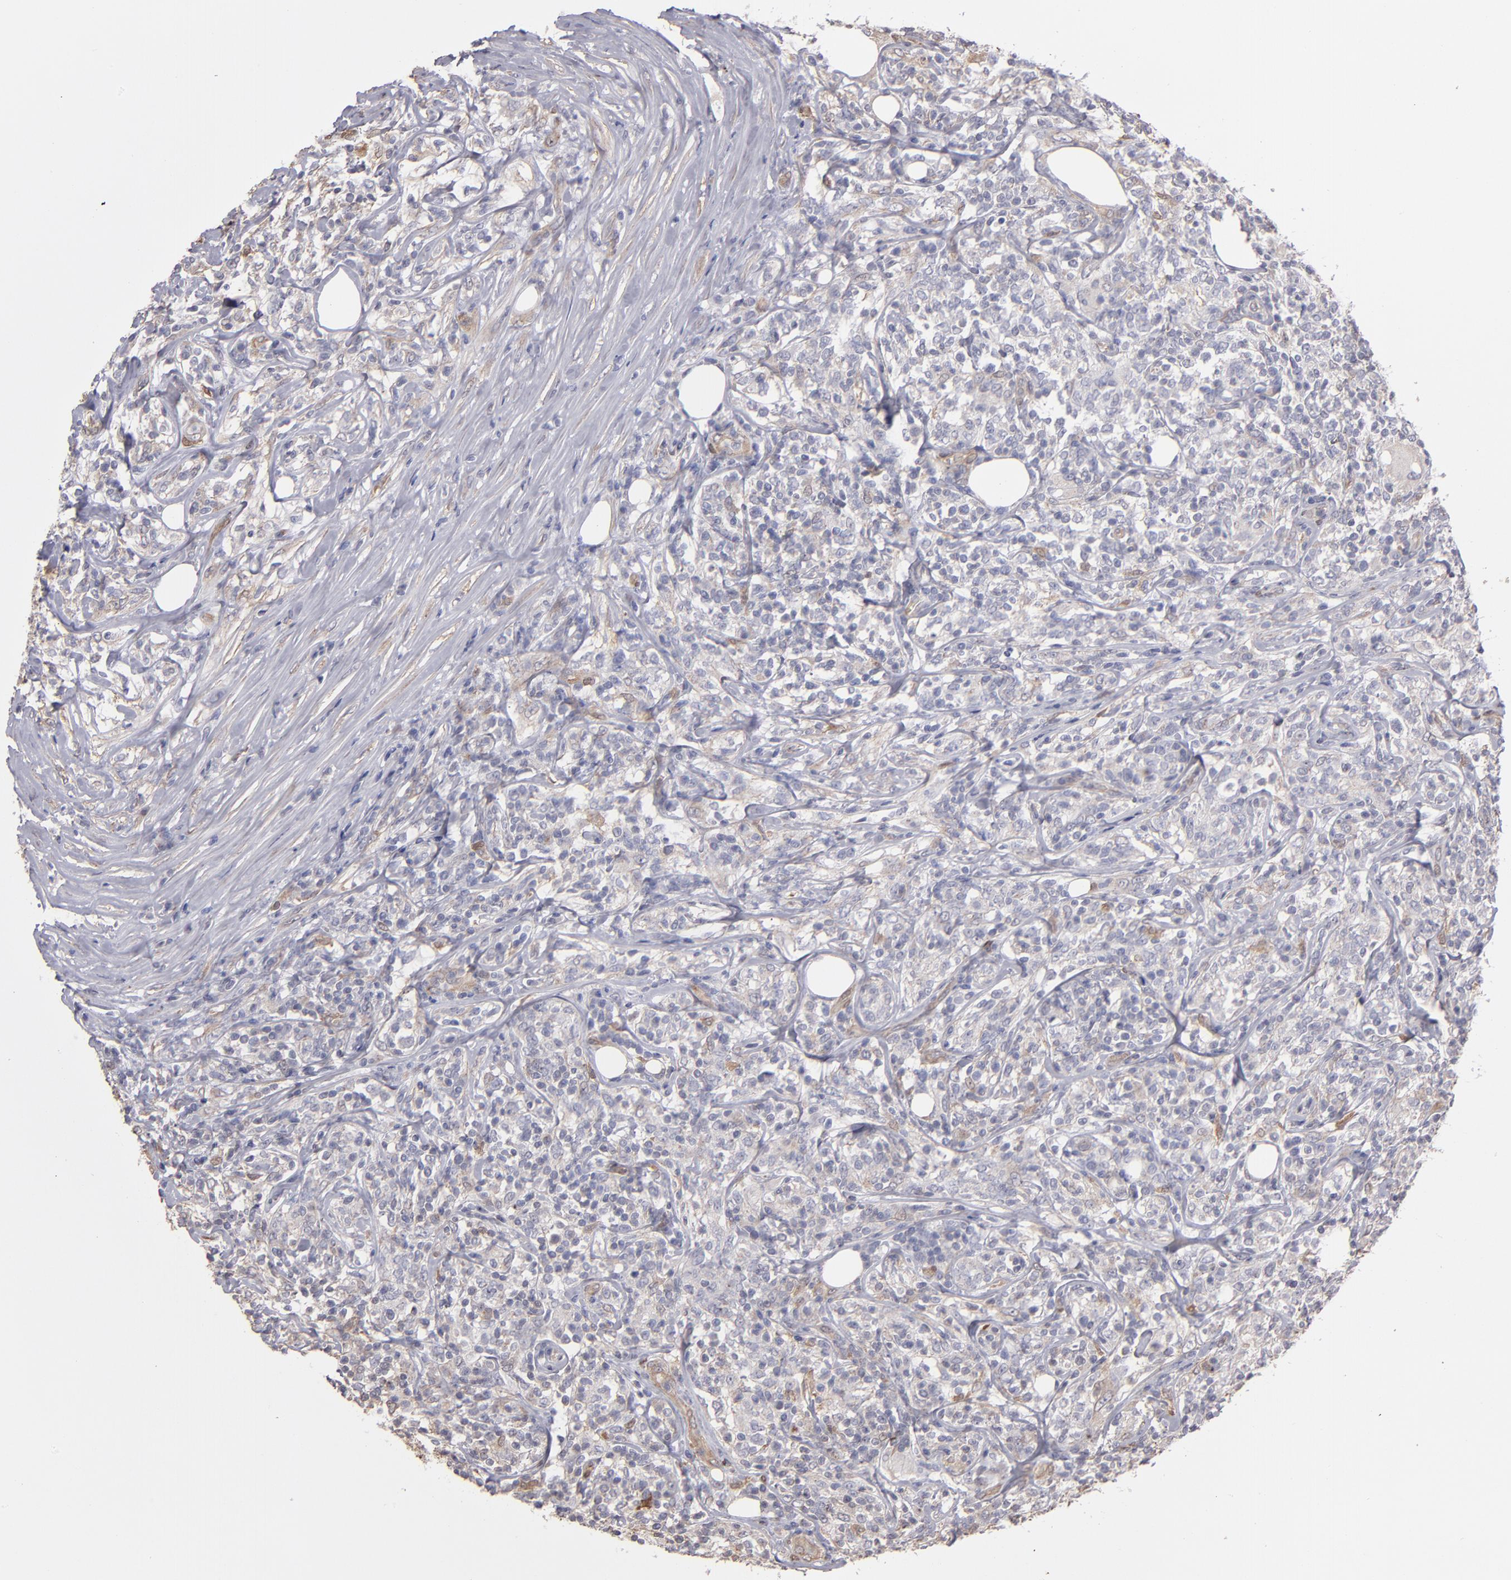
{"staining": {"intensity": "negative", "quantity": "none", "location": "none"}, "tissue": "lymphoma", "cell_type": "Tumor cells", "image_type": "cancer", "snomed": [{"axis": "morphology", "description": "Malignant lymphoma, non-Hodgkin's type, High grade"}, {"axis": "topography", "description": "Lymph node"}], "caption": "Lymphoma was stained to show a protein in brown. There is no significant staining in tumor cells.", "gene": "NDRG2", "patient": {"sex": "female", "age": 84}}